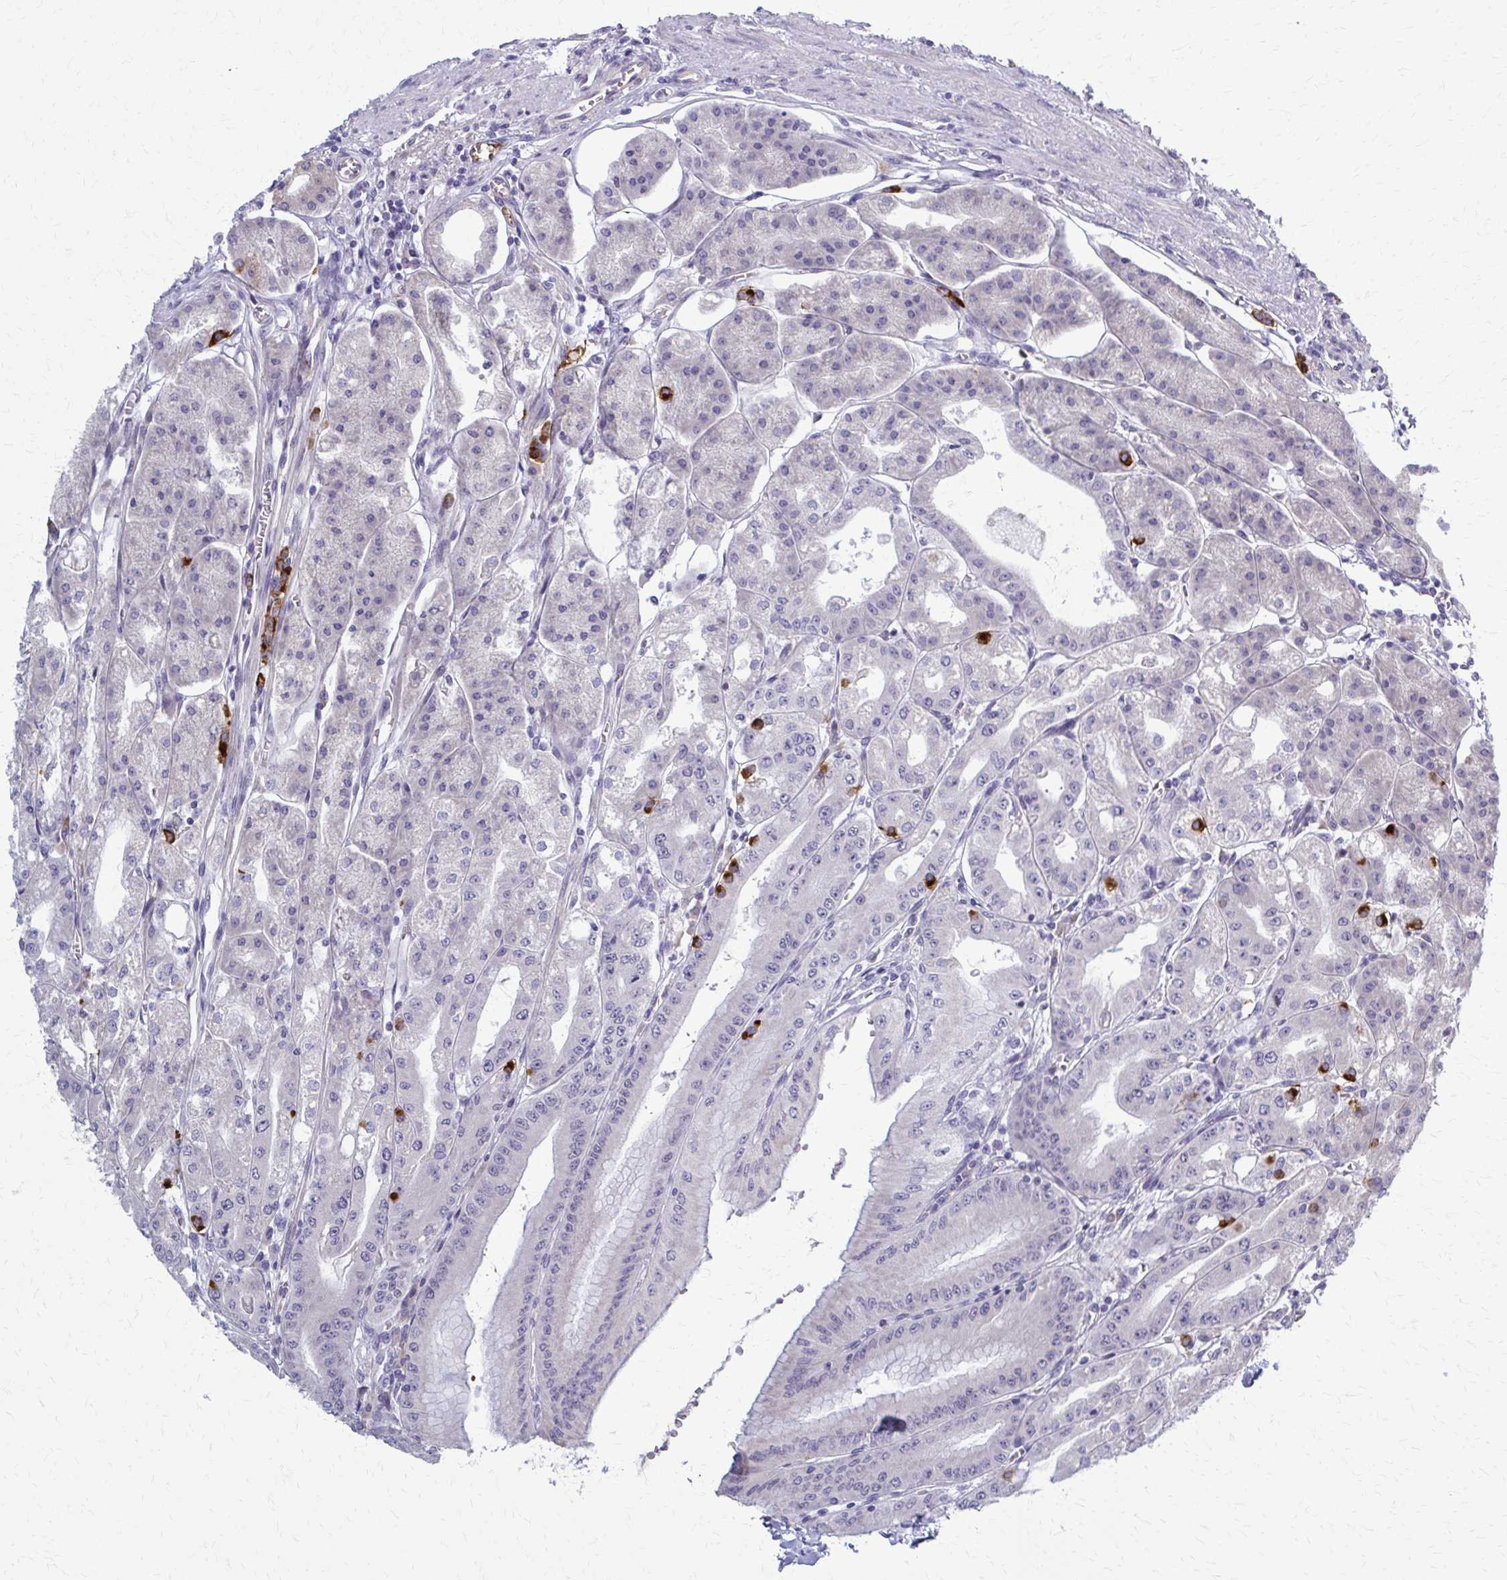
{"staining": {"intensity": "negative", "quantity": "none", "location": "none"}, "tissue": "stomach", "cell_type": "Glandular cells", "image_type": "normal", "snomed": [{"axis": "morphology", "description": "Normal tissue, NOS"}, {"axis": "topography", "description": "Stomach, lower"}], "caption": "DAB (3,3'-diaminobenzidine) immunohistochemical staining of benign stomach shows no significant positivity in glandular cells. Nuclei are stained in blue.", "gene": "MCRIP2", "patient": {"sex": "male", "age": 71}}